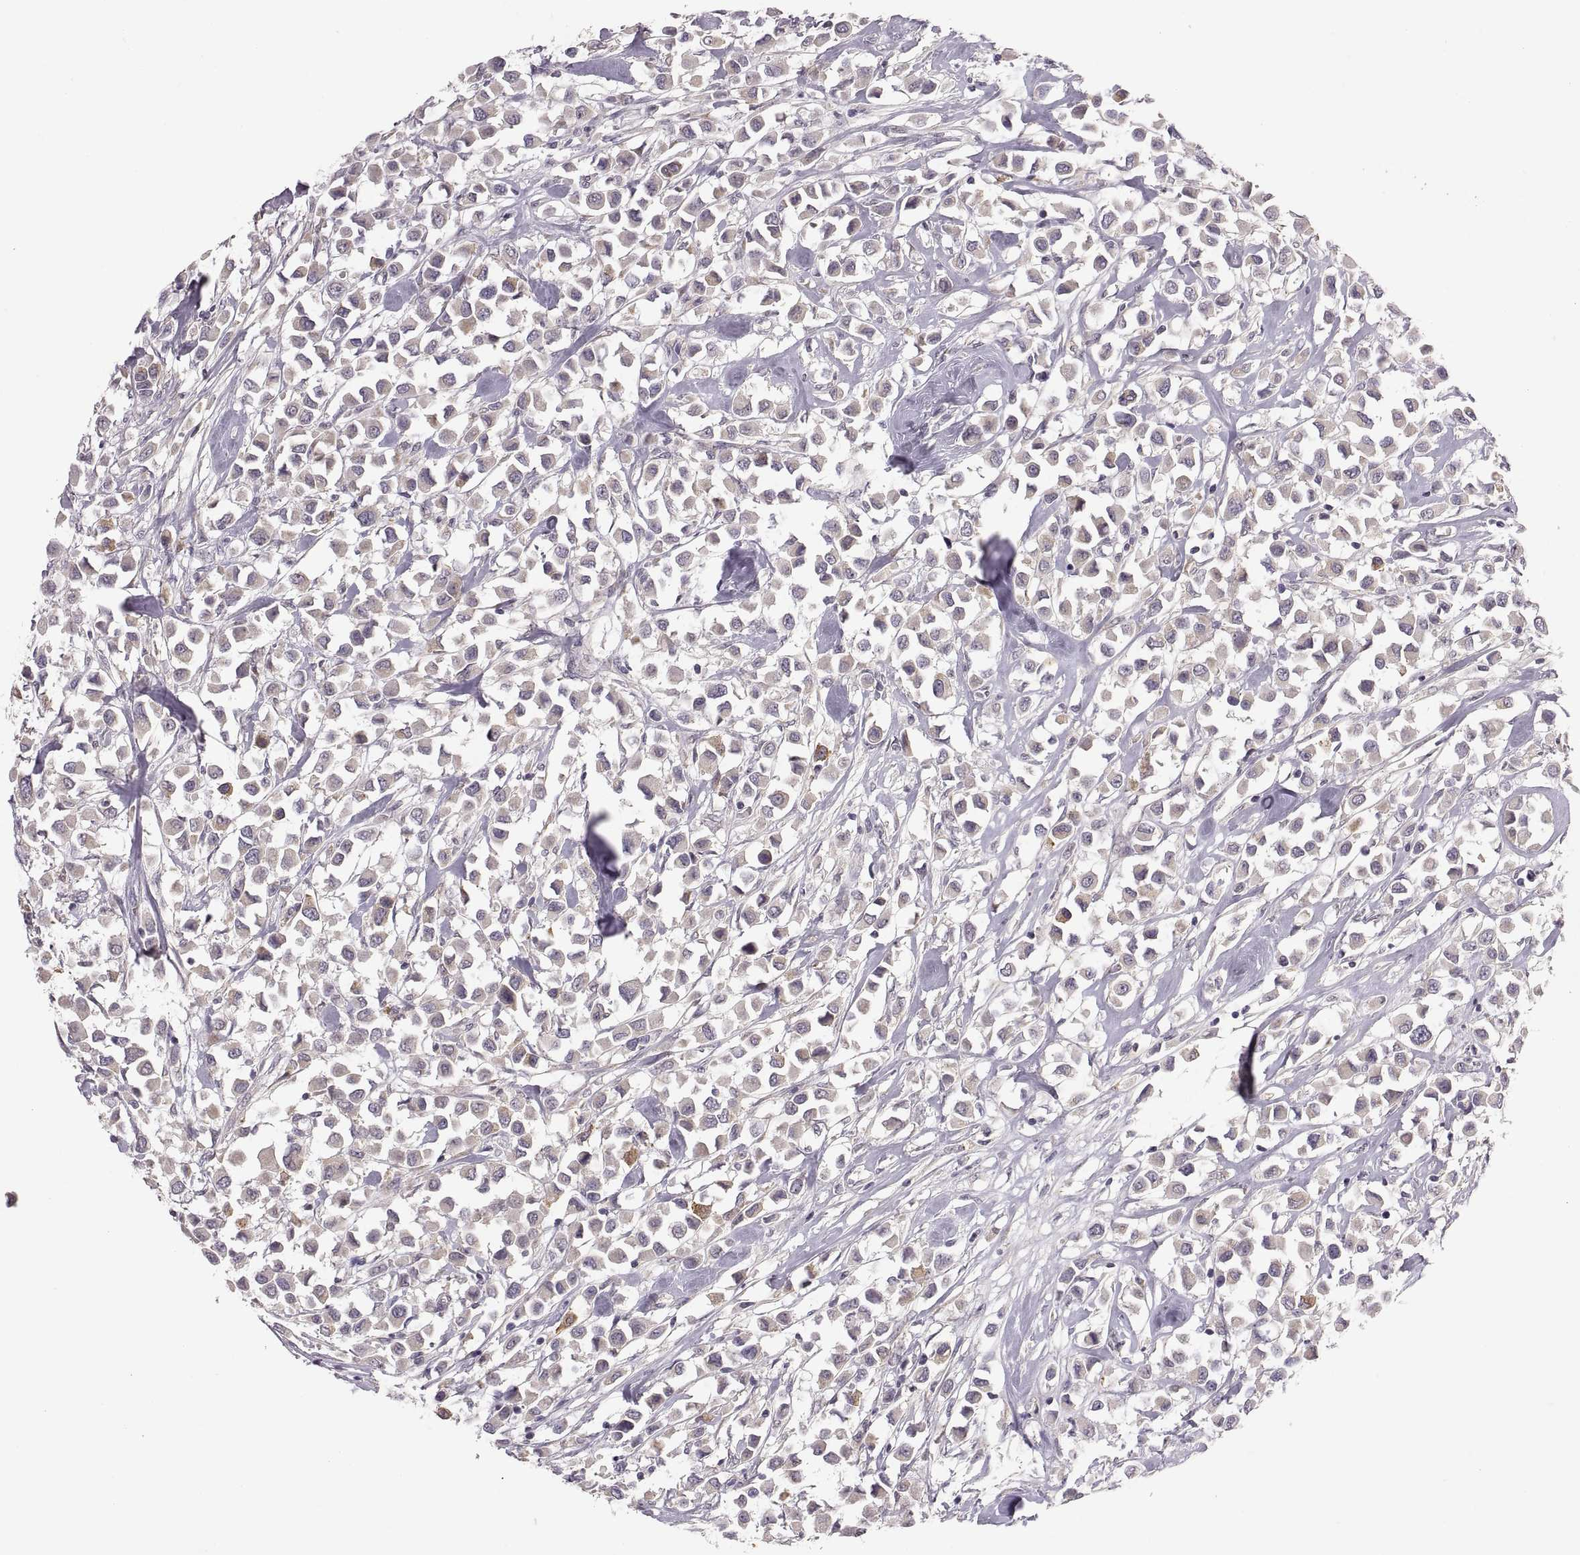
{"staining": {"intensity": "weak", "quantity": "<25%", "location": "cytoplasmic/membranous"}, "tissue": "breast cancer", "cell_type": "Tumor cells", "image_type": "cancer", "snomed": [{"axis": "morphology", "description": "Duct carcinoma"}, {"axis": "topography", "description": "Breast"}], "caption": "DAB immunohistochemical staining of breast cancer reveals no significant staining in tumor cells.", "gene": "HMGCR", "patient": {"sex": "female", "age": 61}}